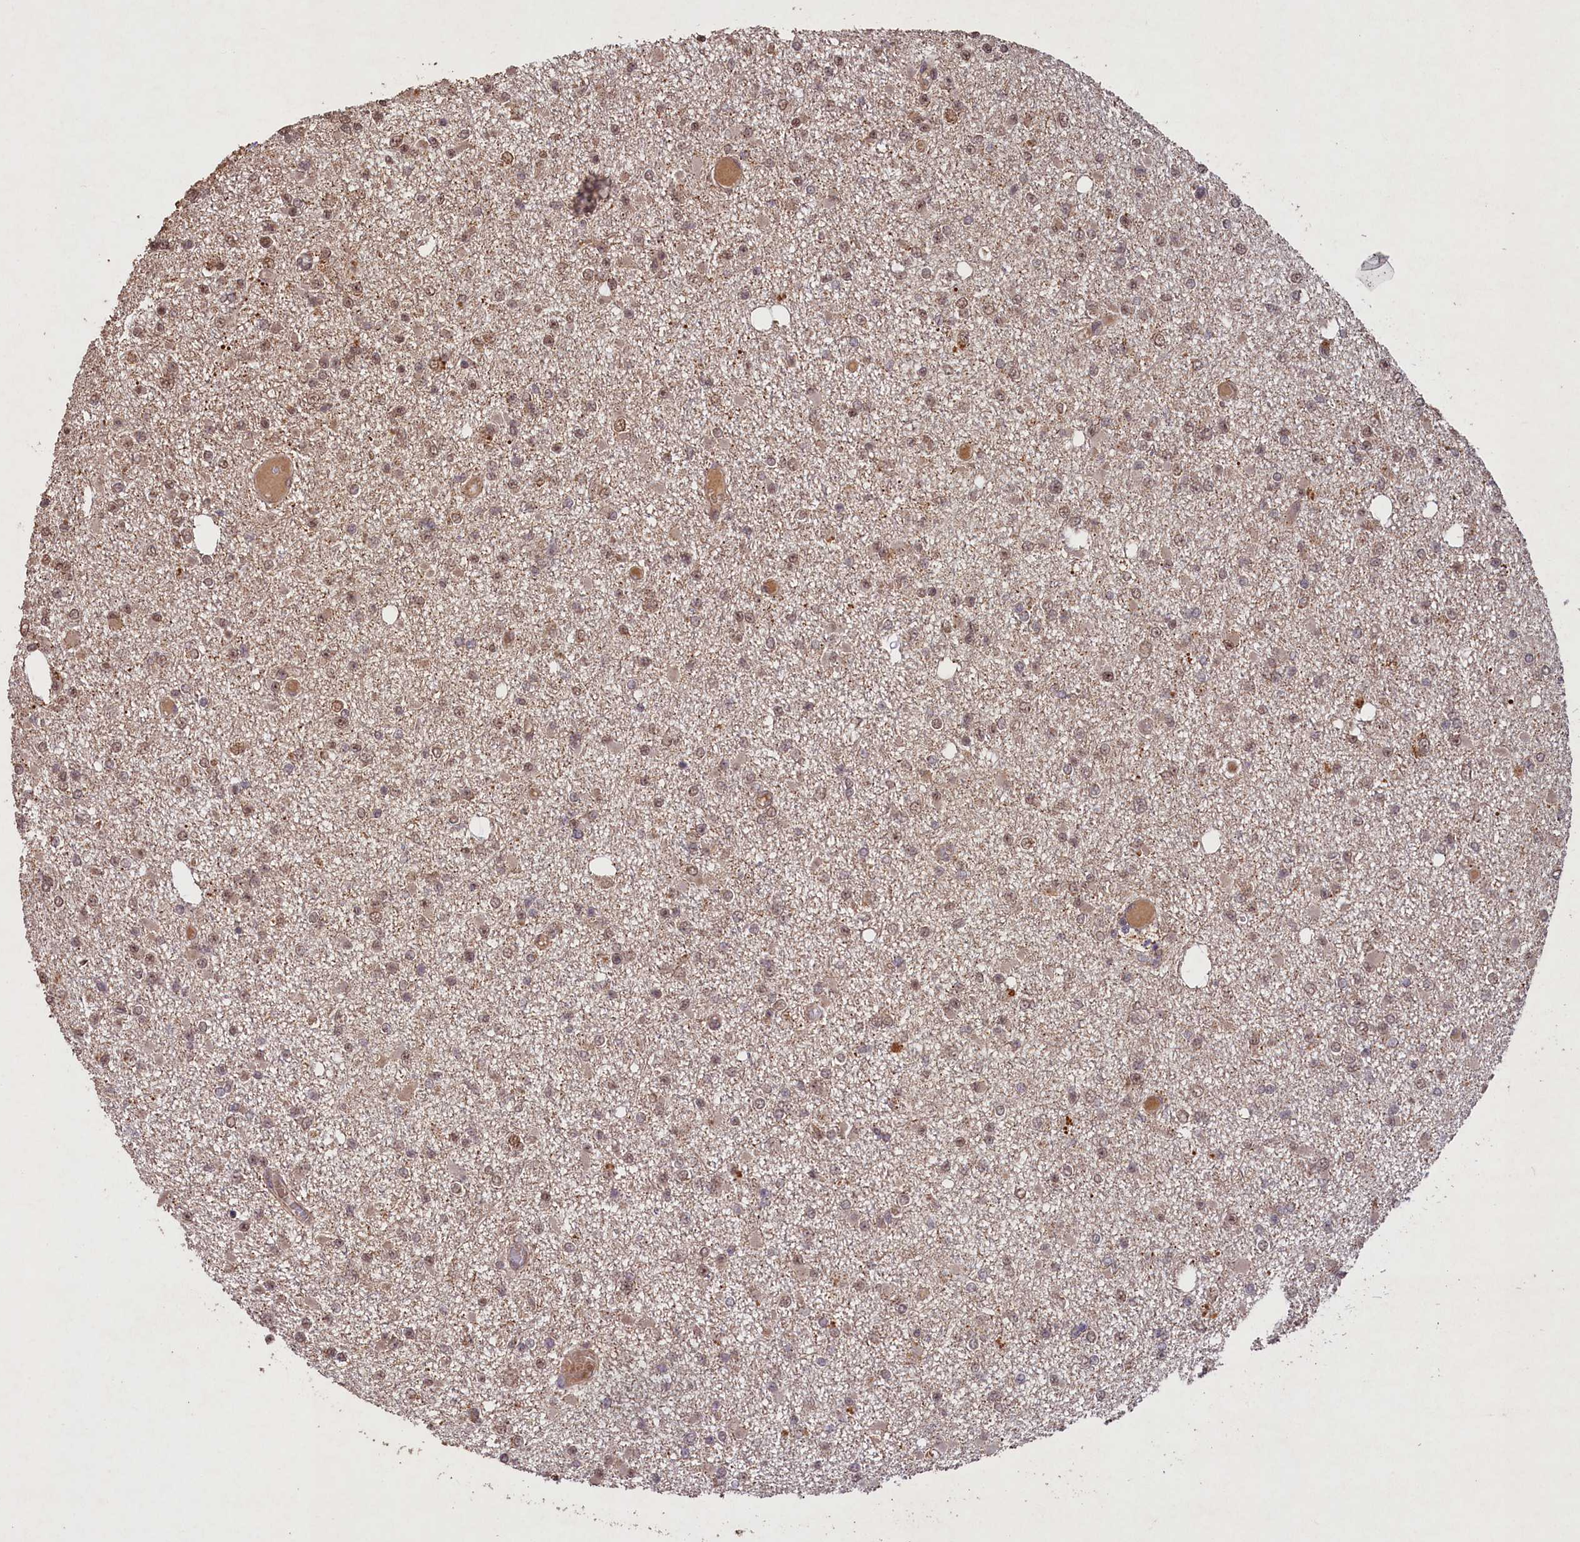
{"staining": {"intensity": "moderate", "quantity": "25%-75%", "location": "nuclear"}, "tissue": "glioma", "cell_type": "Tumor cells", "image_type": "cancer", "snomed": [{"axis": "morphology", "description": "Glioma, malignant, Low grade"}, {"axis": "topography", "description": "Brain"}], "caption": "Protein analysis of glioma tissue demonstrates moderate nuclear positivity in about 25%-75% of tumor cells.", "gene": "SHPRH", "patient": {"sex": "female", "age": 22}}